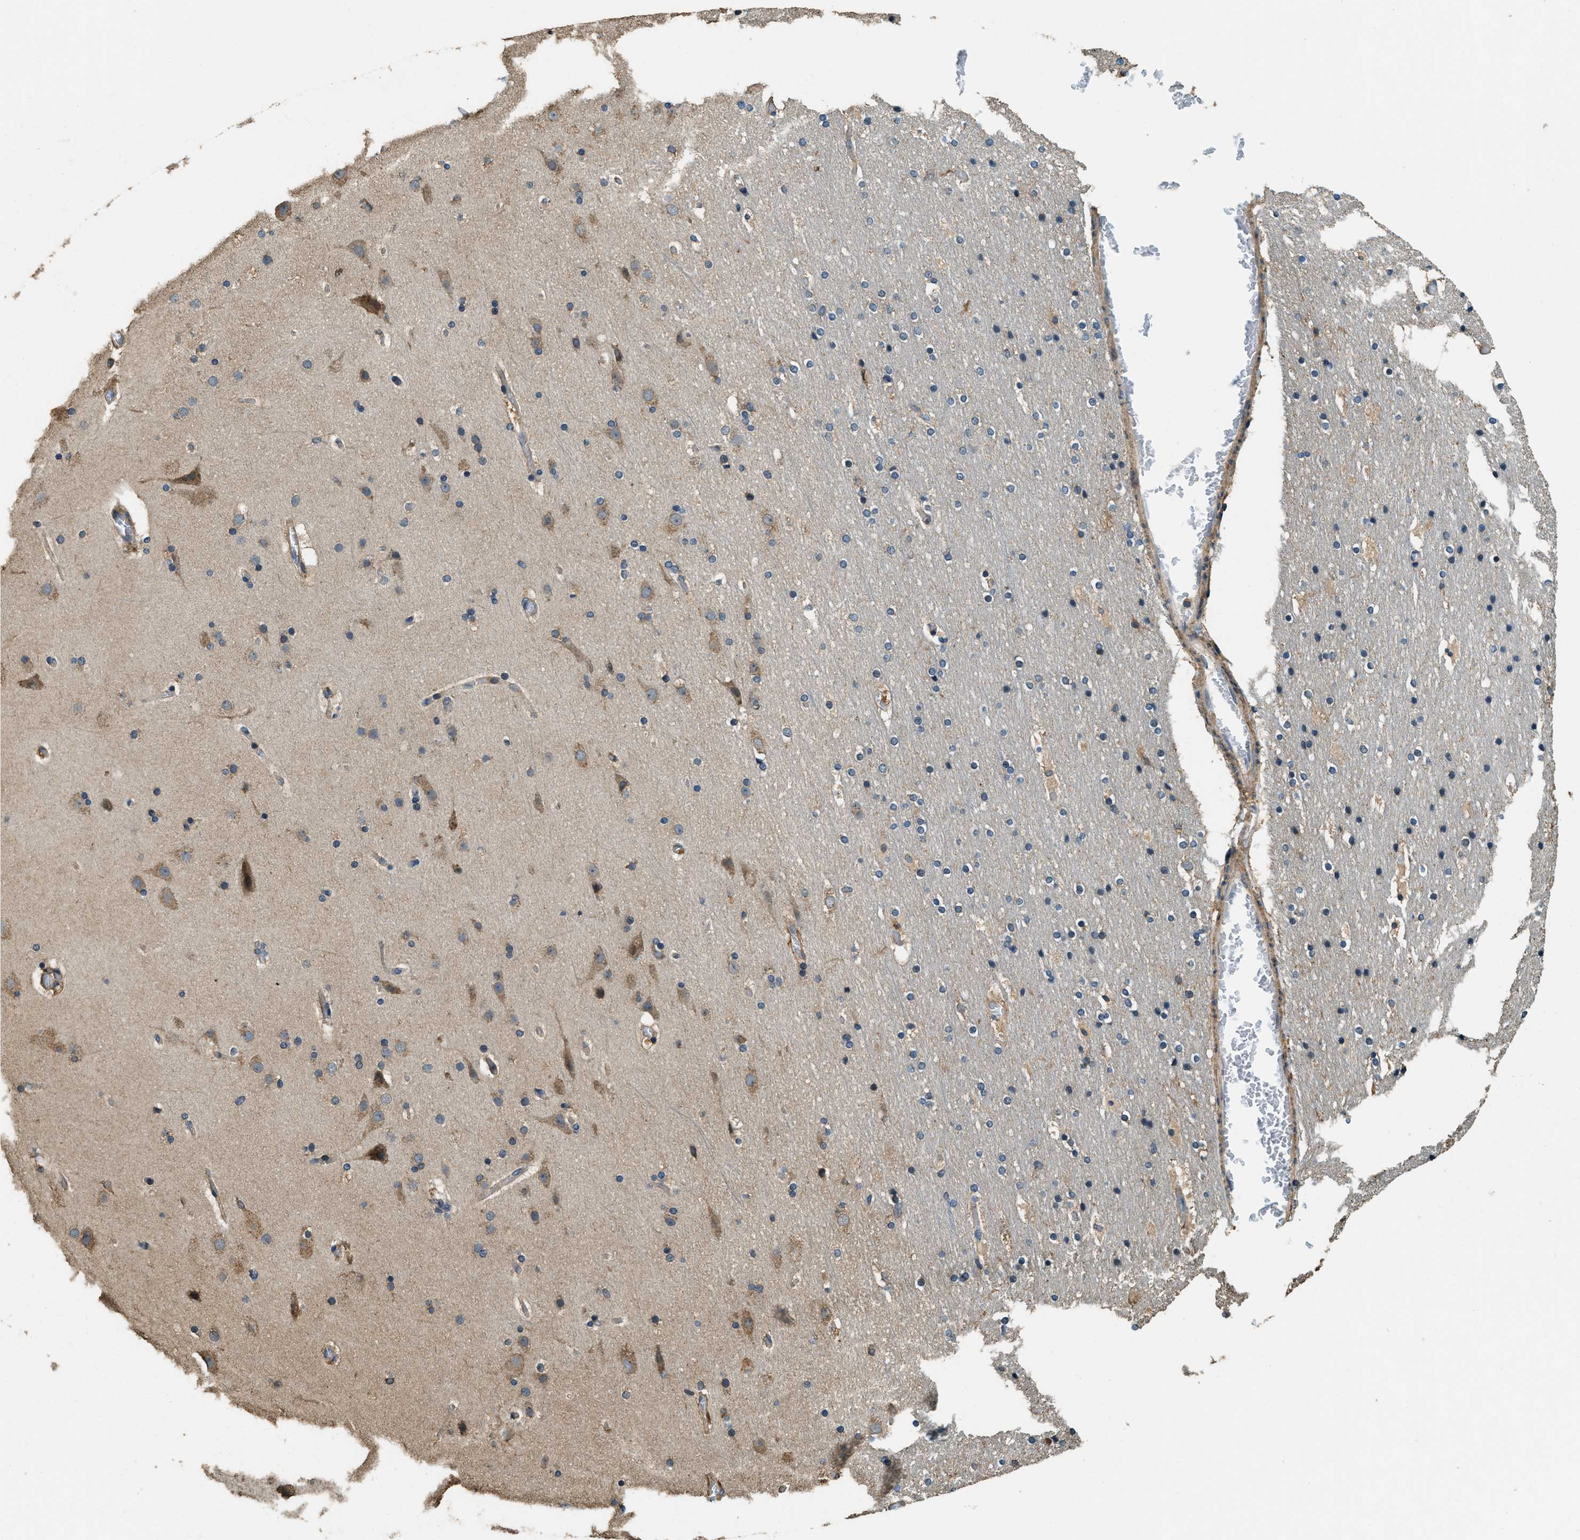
{"staining": {"intensity": "weak", "quantity": ">75%", "location": "cytoplasmic/membranous"}, "tissue": "cerebral cortex", "cell_type": "Endothelial cells", "image_type": "normal", "snomed": [{"axis": "morphology", "description": "Normal tissue, NOS"}, {"axis": "topography", "description": "Cerebral cortex"}], "caption": "This is a histology image of immunohistochemistry staining of normal cerebral cortex, which shows weak staining in the cytoplasmic/membranous of endothelial cells.", "gene": "ERGIC1", "patient": {"sex": "male", "age": 57}}